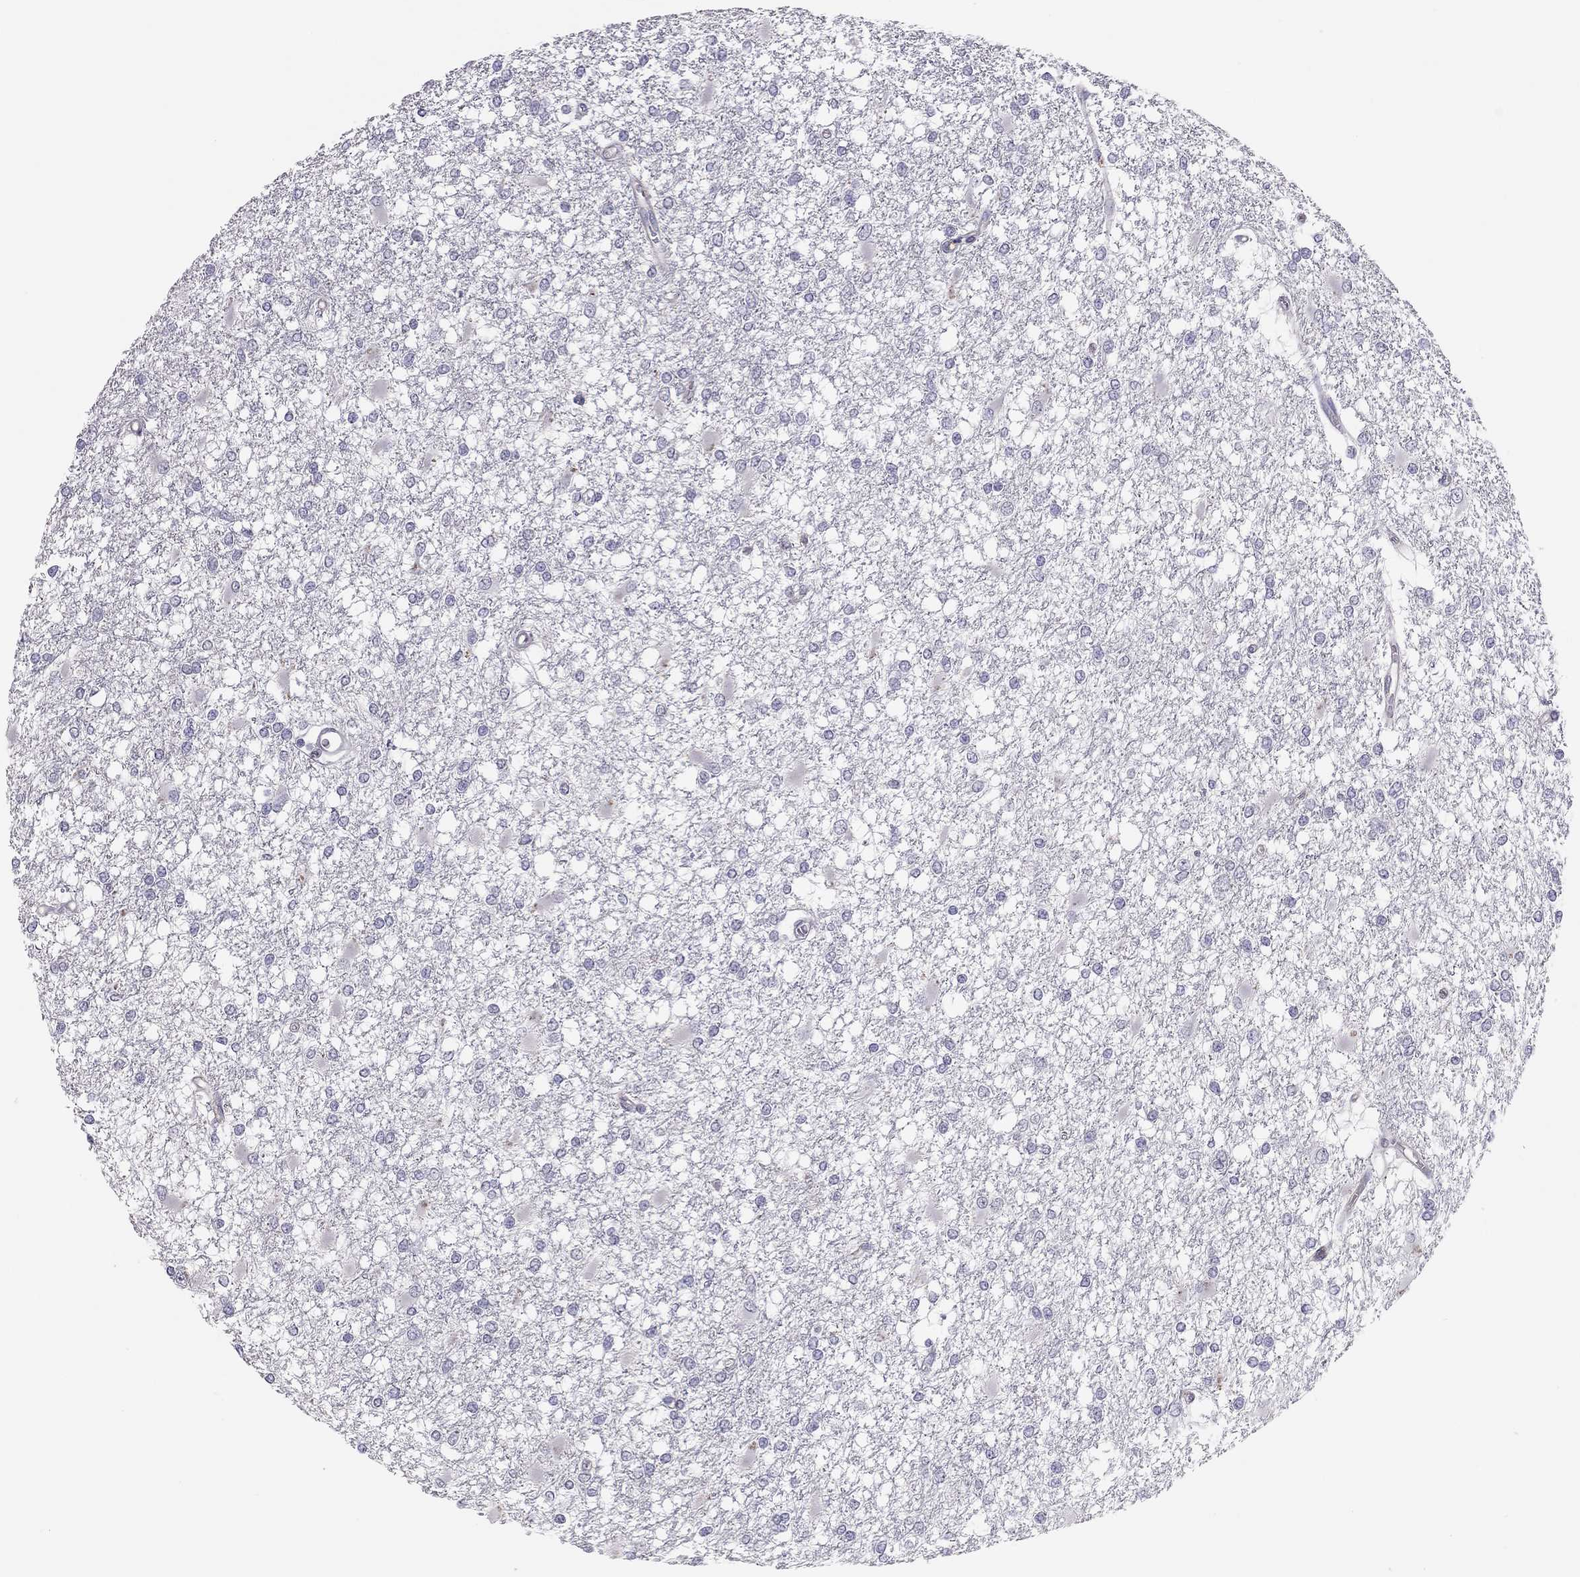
{"staining": {"intensity": "negative", "quantity": "none", "location": "none"}, "tissue": "glioma", "cell_type": "Tumor cells", "image_type": "cancer", "snomed": [{"axis": "morphology", "description": "Glioma, malignant, High grade"}, {"axis": "topography", "description": "Cerebral cortex"}], "caption": "Immunohistochemistry of human glioma exhibits no expression in tumor cells.", "gene": "ADORA2A", "patient": {"sex": "male", "age": 79}}